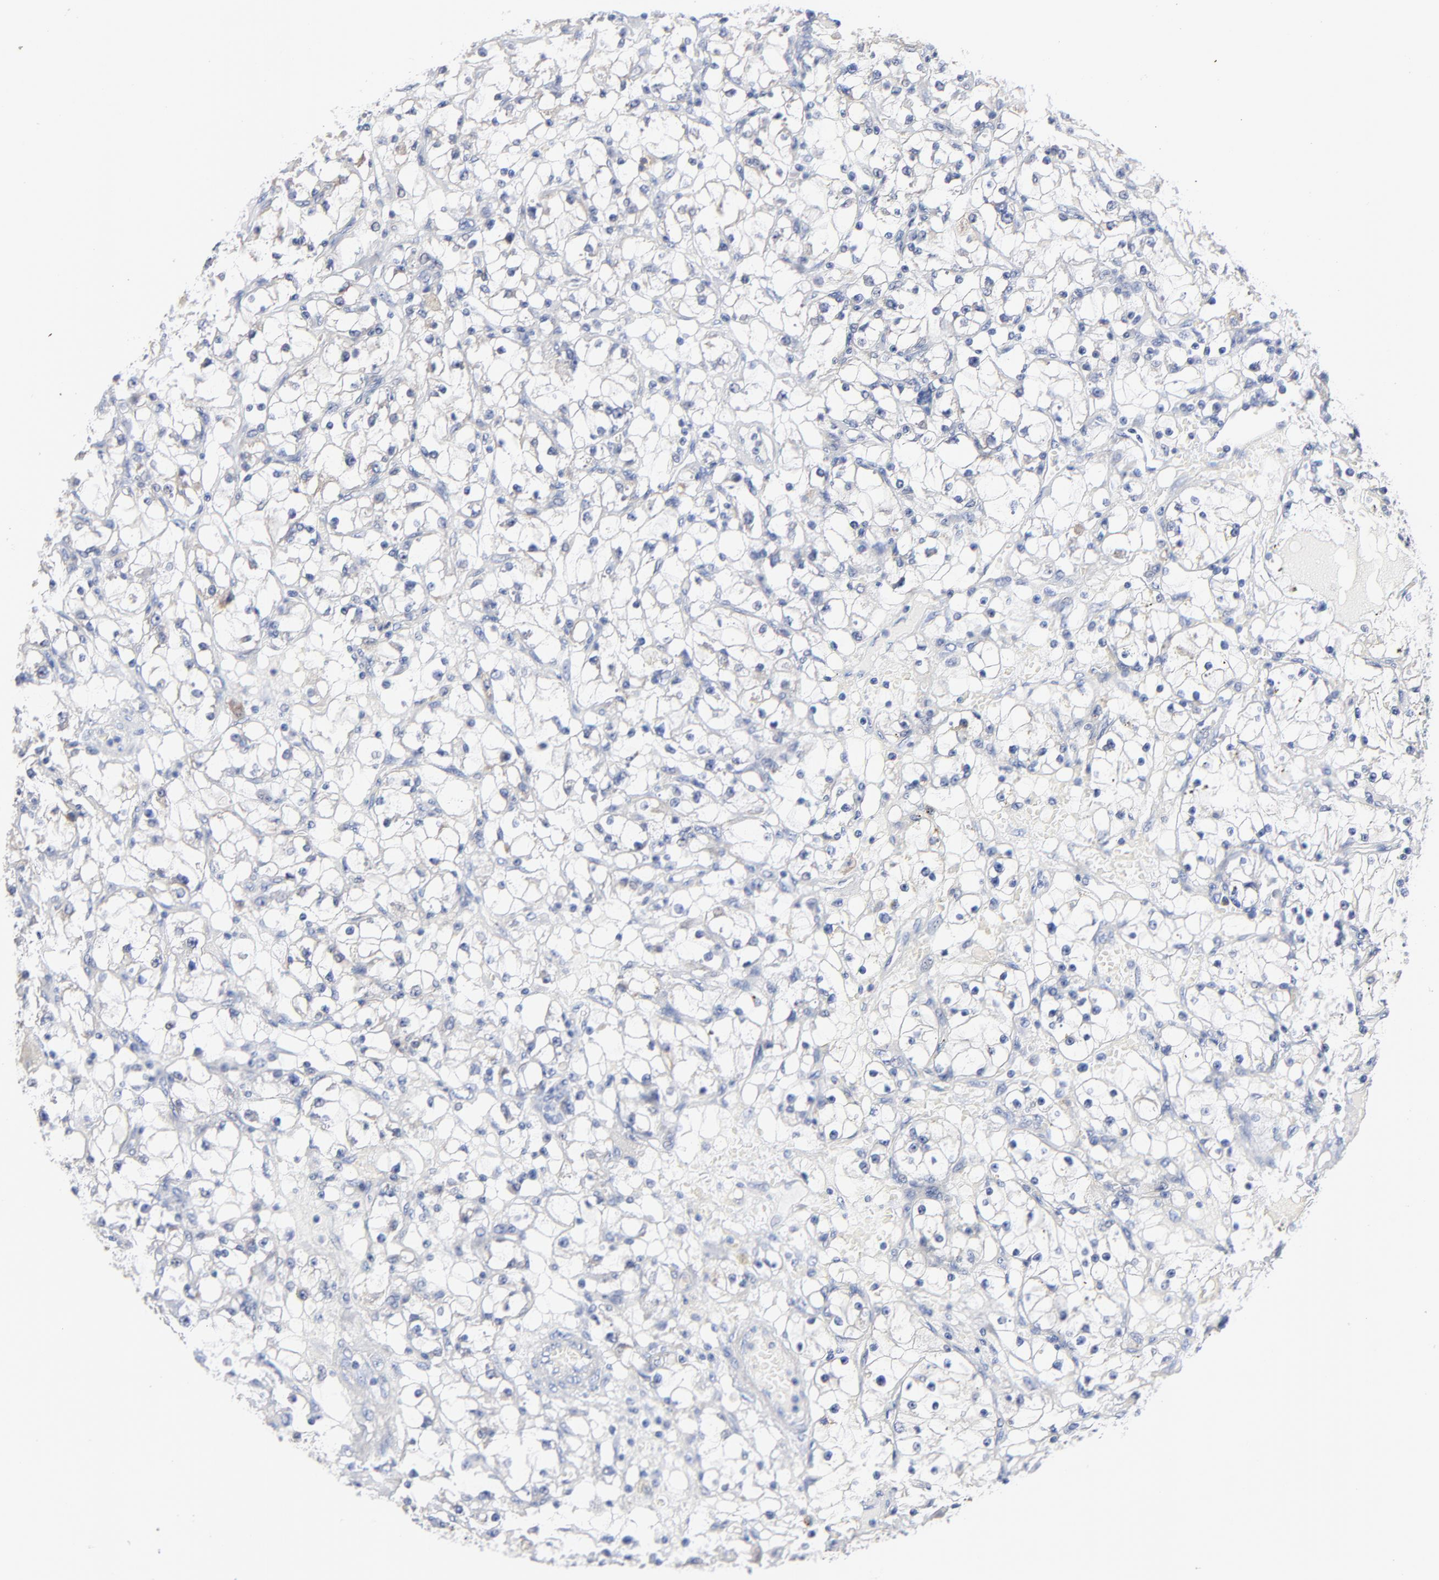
{"staining": {"intensity": "negative", "quantity": "none", "location": "none"}, "tissue": "renal cancer", "cell_type": "Tumor cells", "image_type": "cancer", "snomed": [{"axis": "morphology", "description": "Adenocarcinoma, NOS"}, {"axis": "topography", "description": "Kidney"}], "caption": "This image is of adenocarcinoma (renal) stained with IHC to label a protein in brown with the nuclei are counter-stained blue. There is no staining in tumor cells.", "gene": "AADAC", "patient": {"sex": "male", "age": 56}}